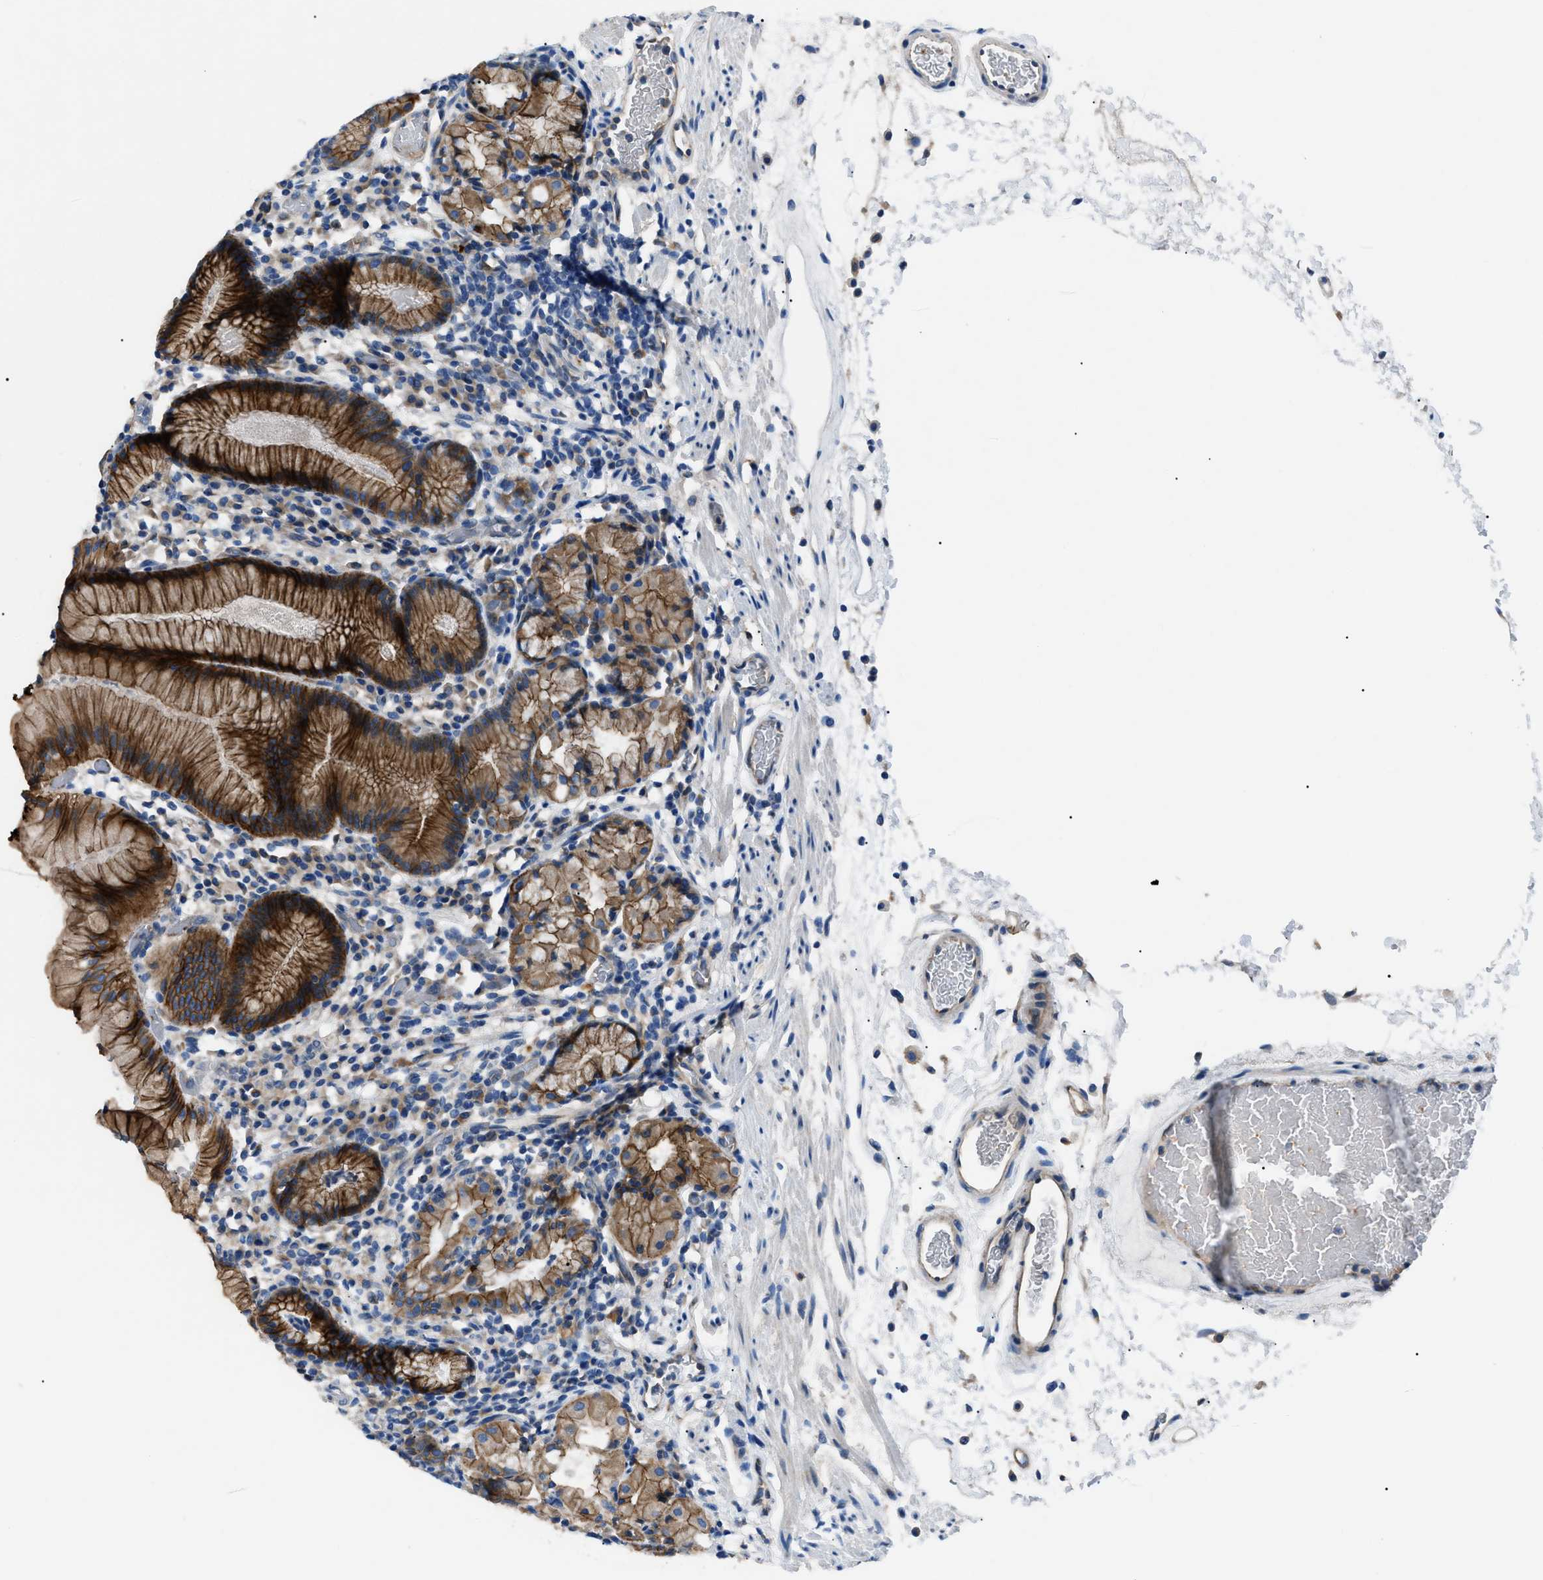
{"staining": {"intensity": "strong", "quantity": ">75%", "location": "cytoplasmic/membranous"}, "tissue": "stomach", "cell_type": "Glandular cells", "image_type": "normal", "snomed": [{"axis": "morphology", "description": "Normal tissue, NOS"}, {"axis": "topography", "description": "Stomach"}, {"axis": "topography", "description": "Stomach, lower"}], "caption": "The micrograph displays a brown stain indicating the presence of a protein in the cytoplasmic/membranous of glandular cells in stomach.", "gene": "ZDHHC24", "patient": {"sex": "female", "age": 75}}